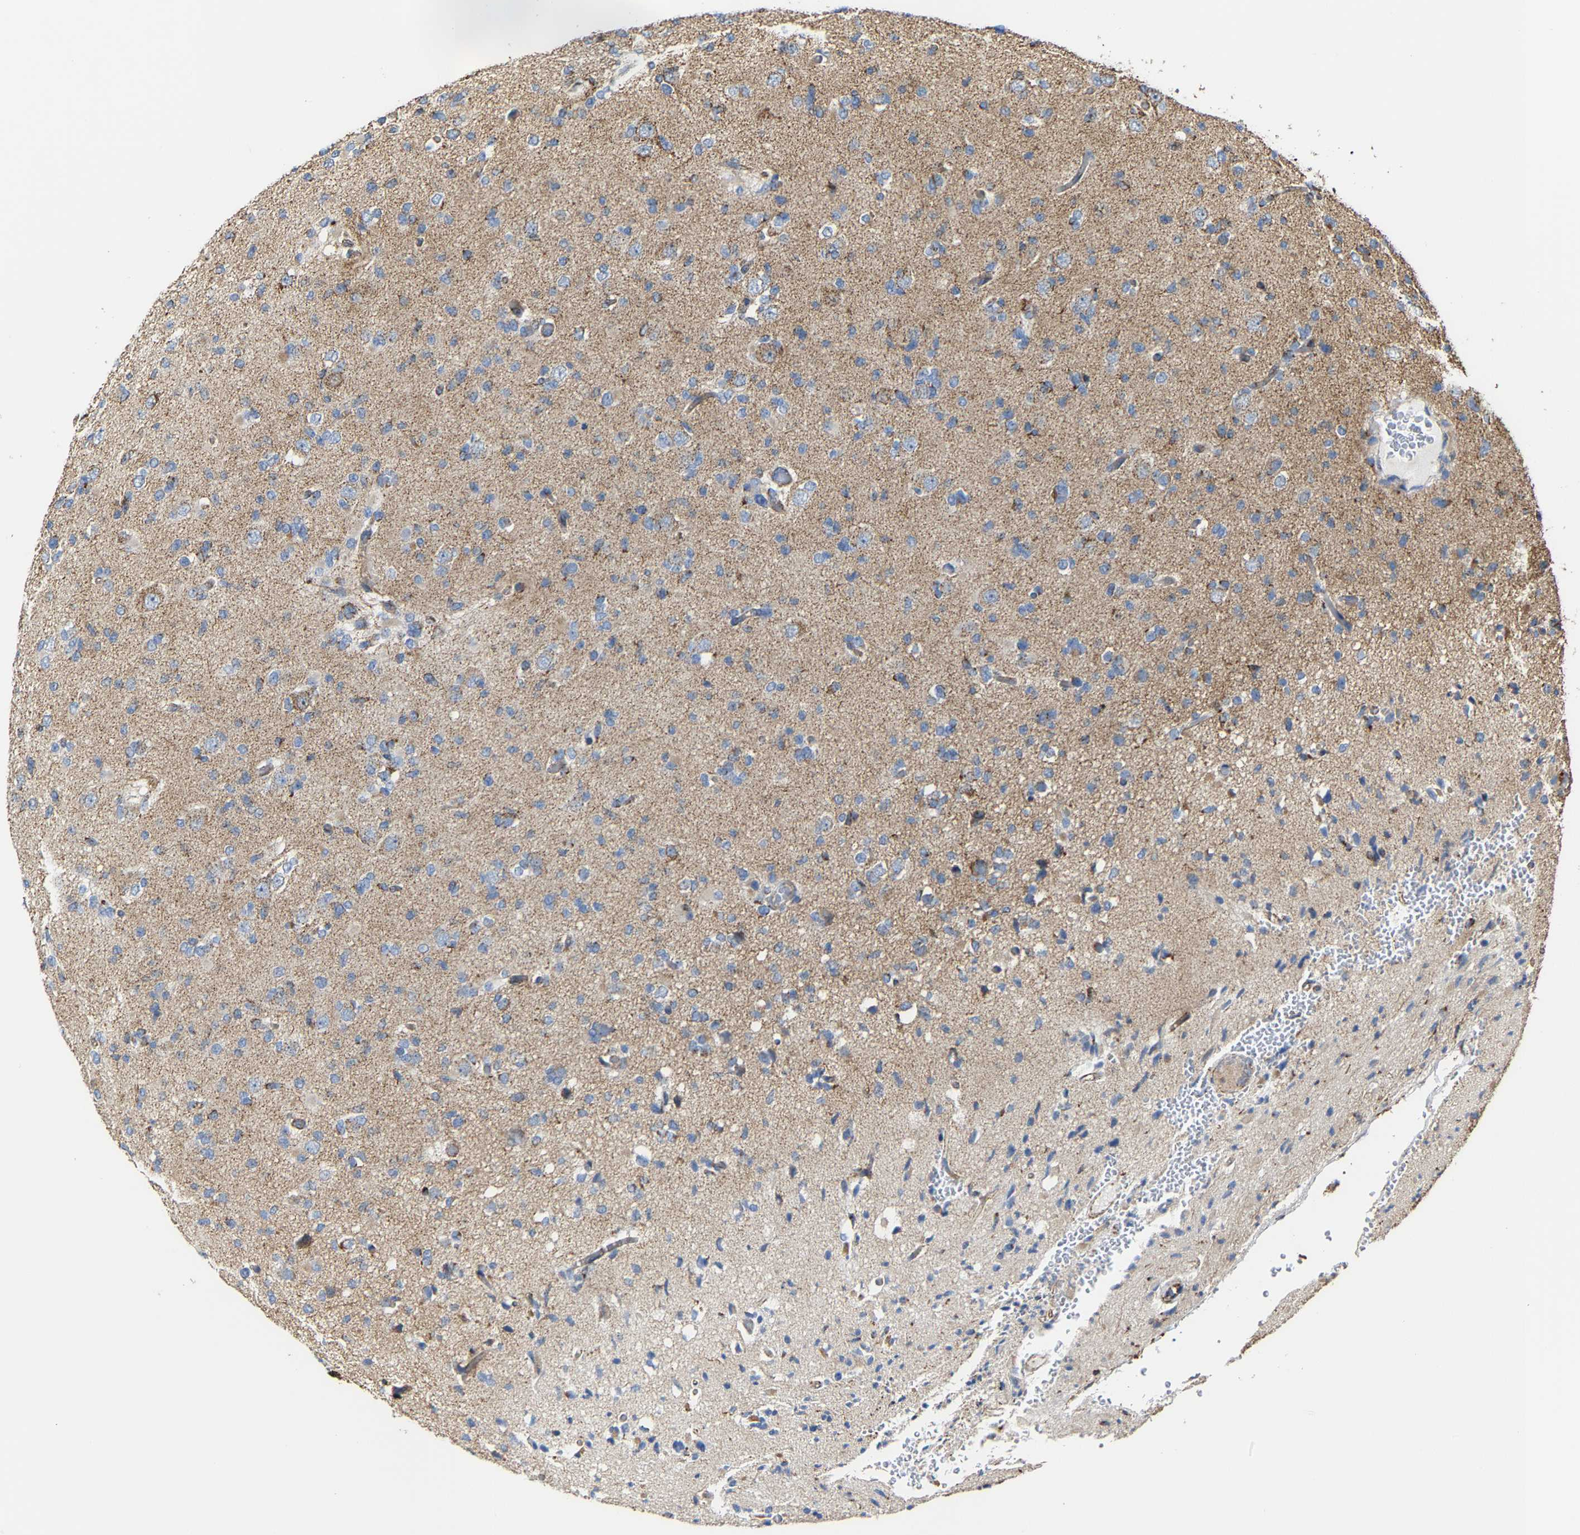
{"staining": {"intensity": "moderate", "quantity": "25%-75%", "location": "cytoplasmic/membranous"}, "tissue": "glioma", "cell_type": "Tumor cells", "image_type": "cancer", "snomed": [{"axis": "morphology", "description": "Glioma, malignant, Low grade"}, {"axis": "topography", "description": "Brain"}], "caption": "An image of glioma stained for a protein exhibits moderate cytoplasmic/membranous brown staining in tumor cells.", "gene": "NDUFV3", "patient": {"sex": "female", "age": 22}}